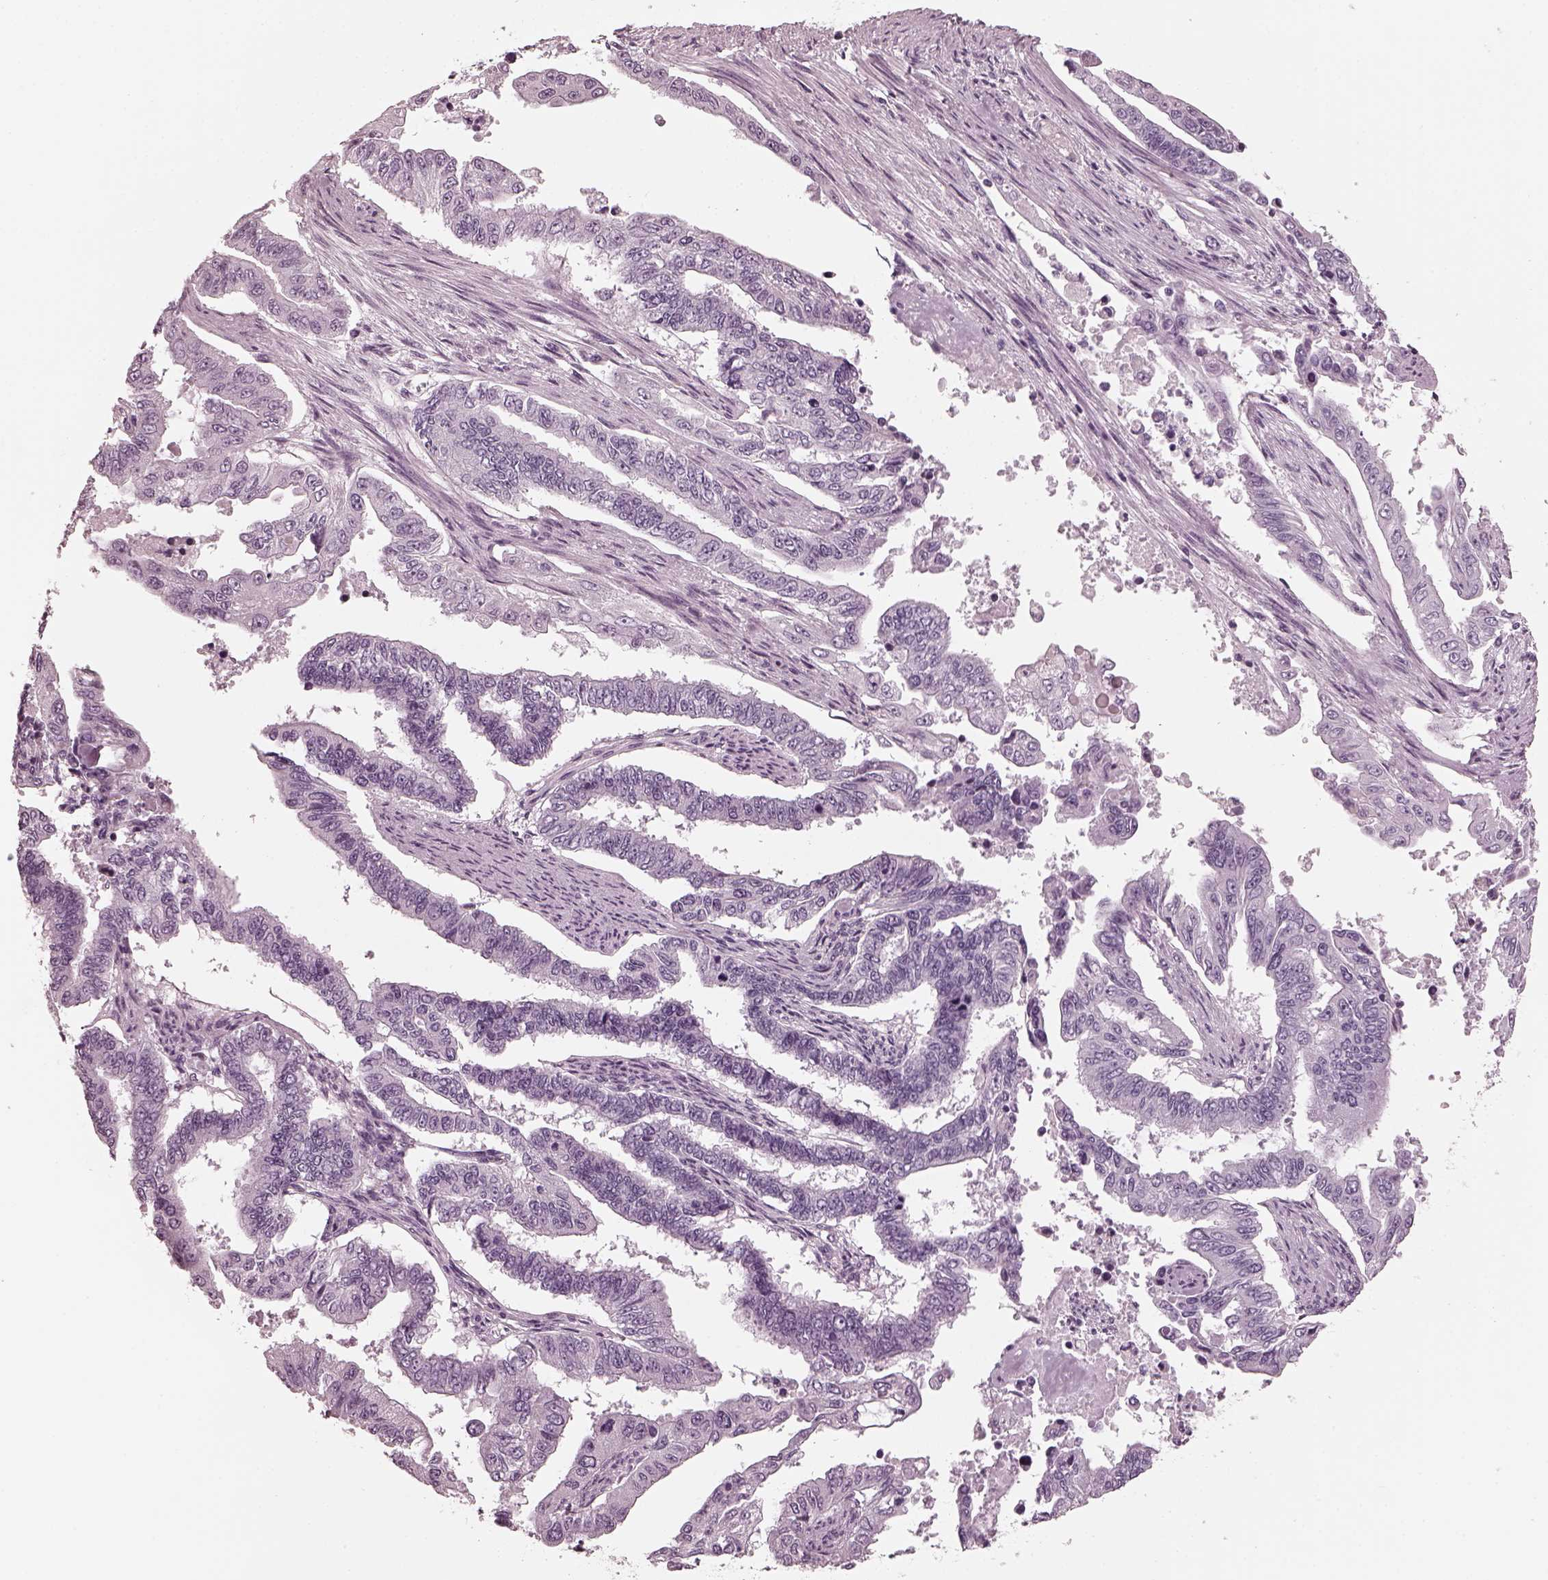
{"staining": {"intensity": "negative", "quantity": "none", "location": "none"}, "tissue": "endometrial cancer", "cell_type": "Tumor cells", "image_type": "cancer", "snomed": [{"axis": "morphology", "description": "Adenocarcinoma, NOS"}, {"axis": "topography", "description": "Uterus"}], "caption": "IHC photomicrograph of endometrial cancer stained for a protein (brown), which reveals no staining in tumor cells.", "gene": "RCVRN", "patient": {"sex": "female", "age": 59}}